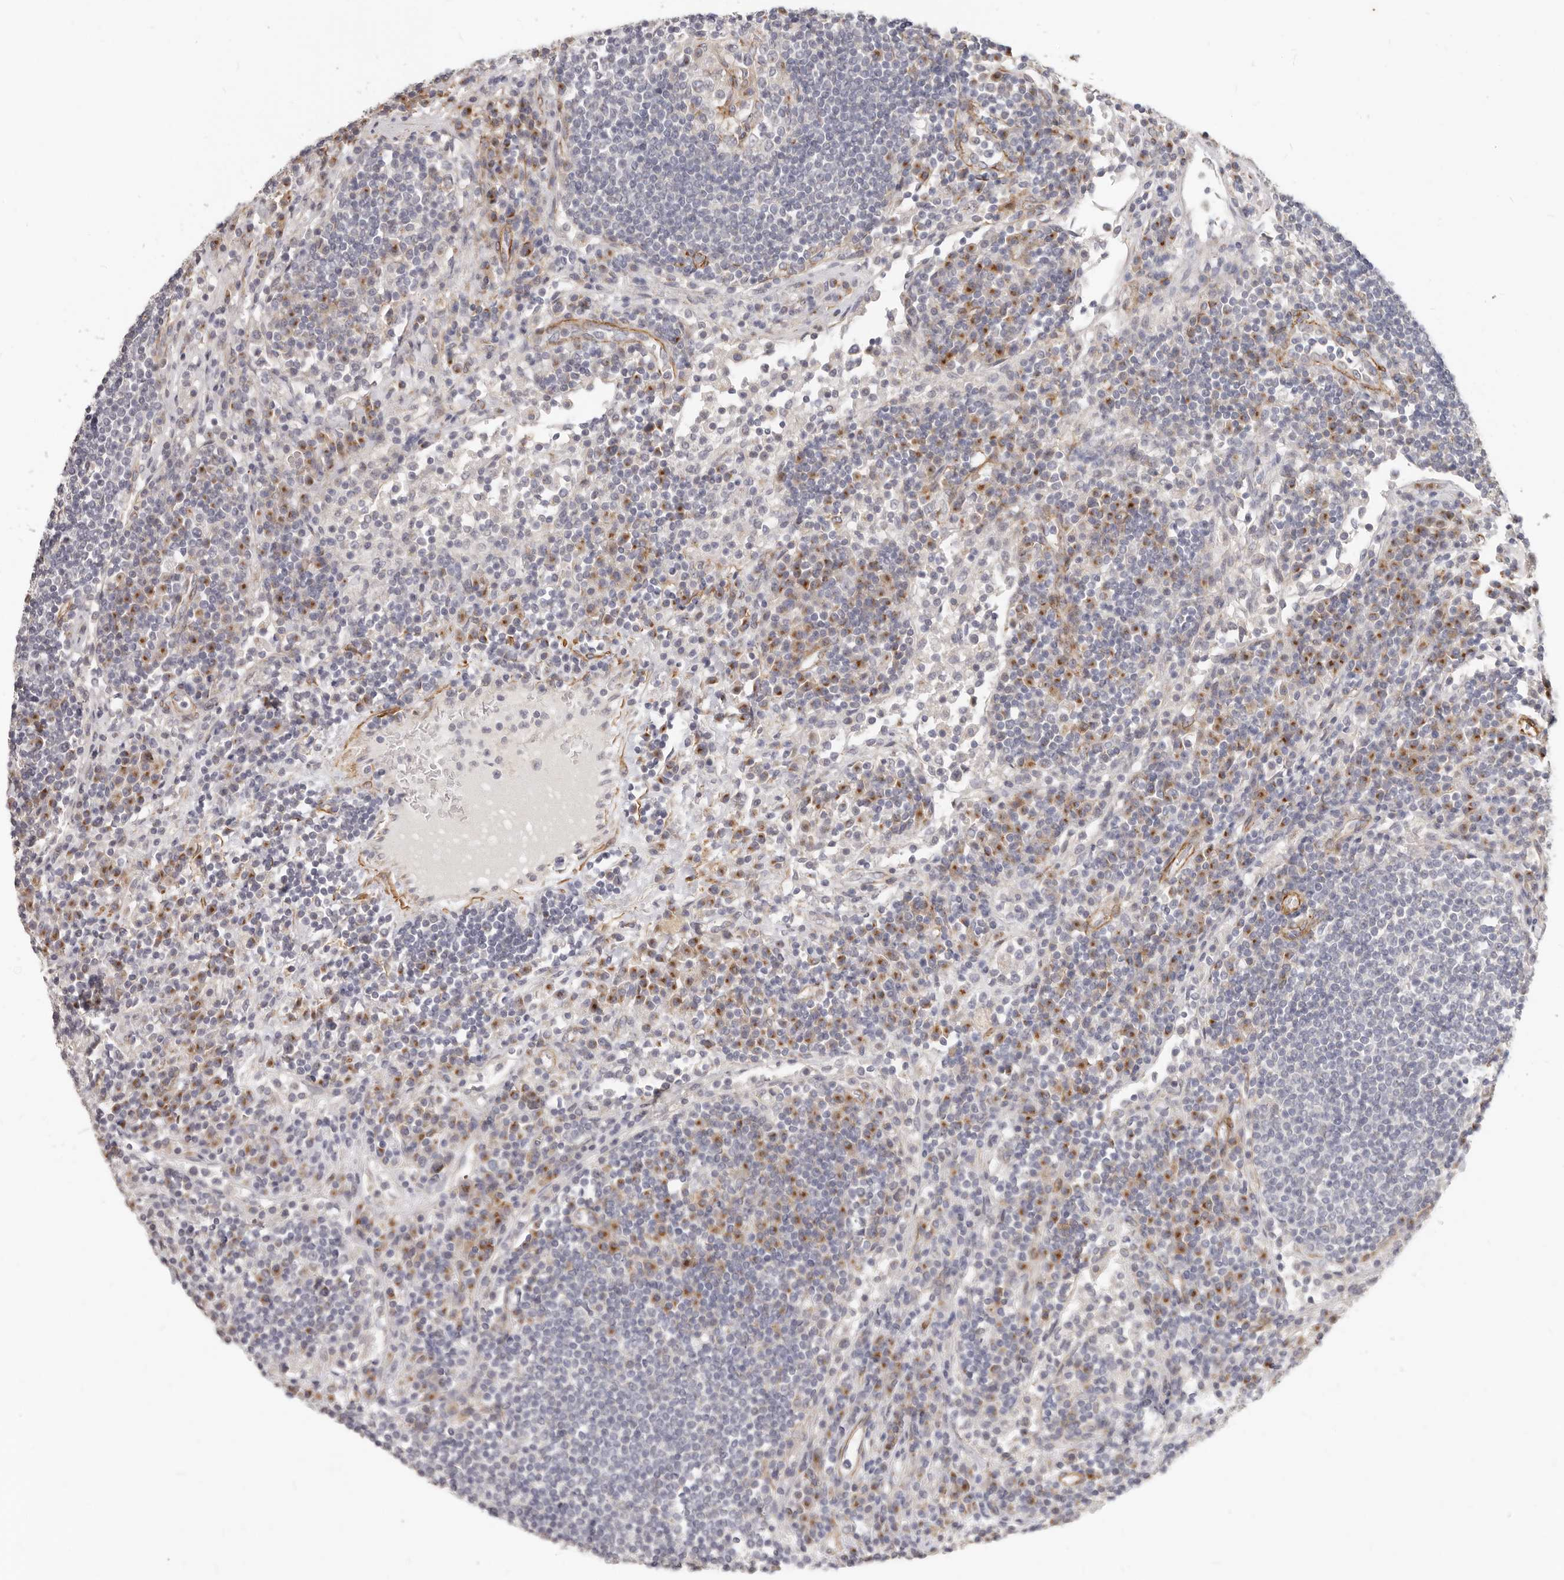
{"staining": {"intensity": "moderate", "quantity": "<25%", "location": "cytoplasmic/membranous"}, "tissue": "lymph node", "cell_type": "Germinal center cells", "image_type": "normal", "snomed": [{"axis": "morphology", "description": "Normal tissue, NOS"}, {"axis": "topography", "description": "Lymph node"}], "caption": "Protein staining of normal lymph node shows moderate cytoplasmic/membranous staining in about <25% of germinal center cells. The protein is shown in brown color, while the nuclei are stained blue.", "gene": "RABAC1", "patient": {"sex": "female", "age": 53}}